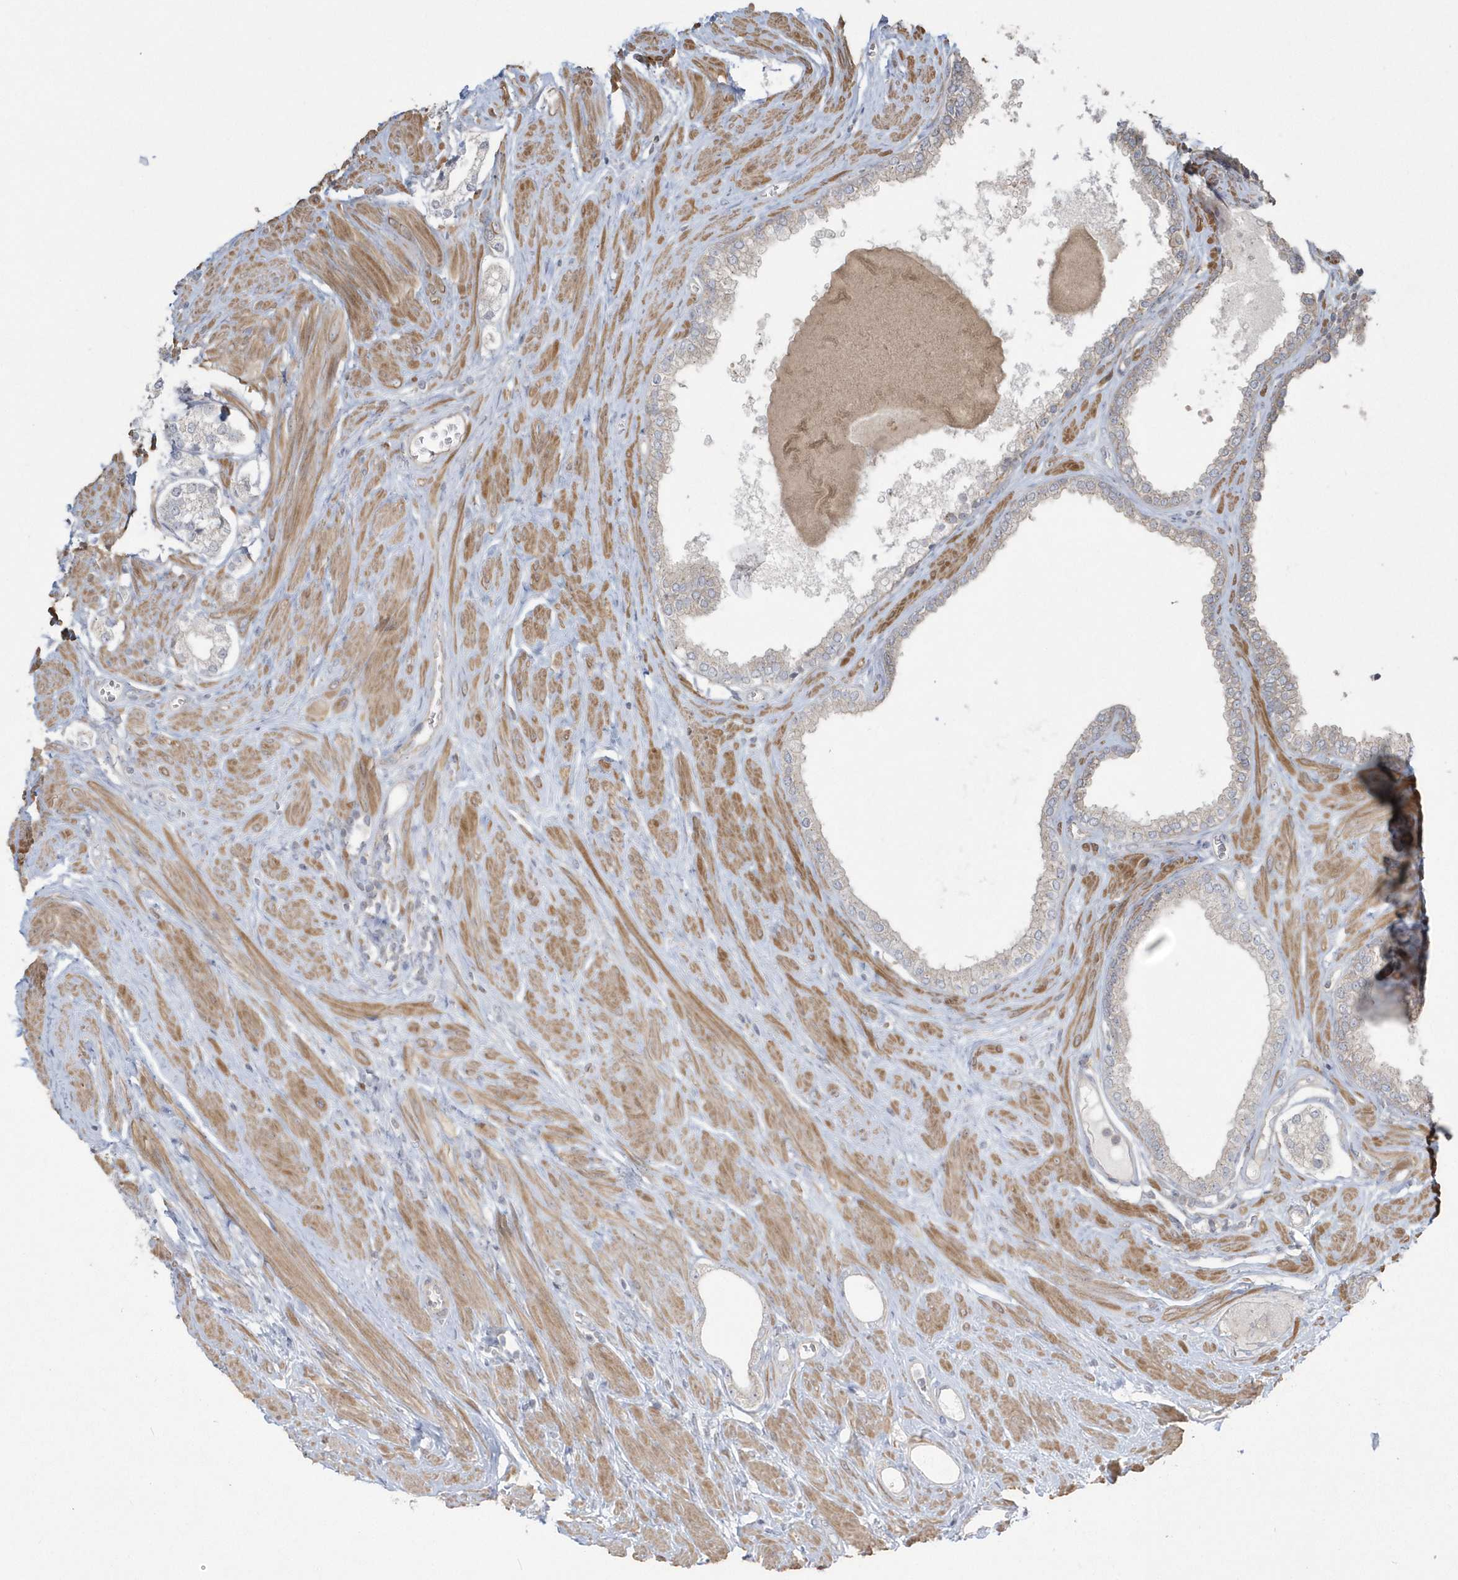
{"staining": {"intensity": "negative", "quantity": "none", "location": "none"}, "tissue": "prostate cancer", "cell_type": "Tumor cells", "image_type": "cancer", "snomed": [{"axis": "morphology", "description": "Adenocarcinoma, Low grade"}, {"axis": "topography", "description": "Prostate"}], "caption": "This is a image of IHC staining of prostate adenocarcinoma (low-grade), which shows no staining in tumor cells.", "gene": "ARMC8", "patient": {"sex": "male", "age": 62}}